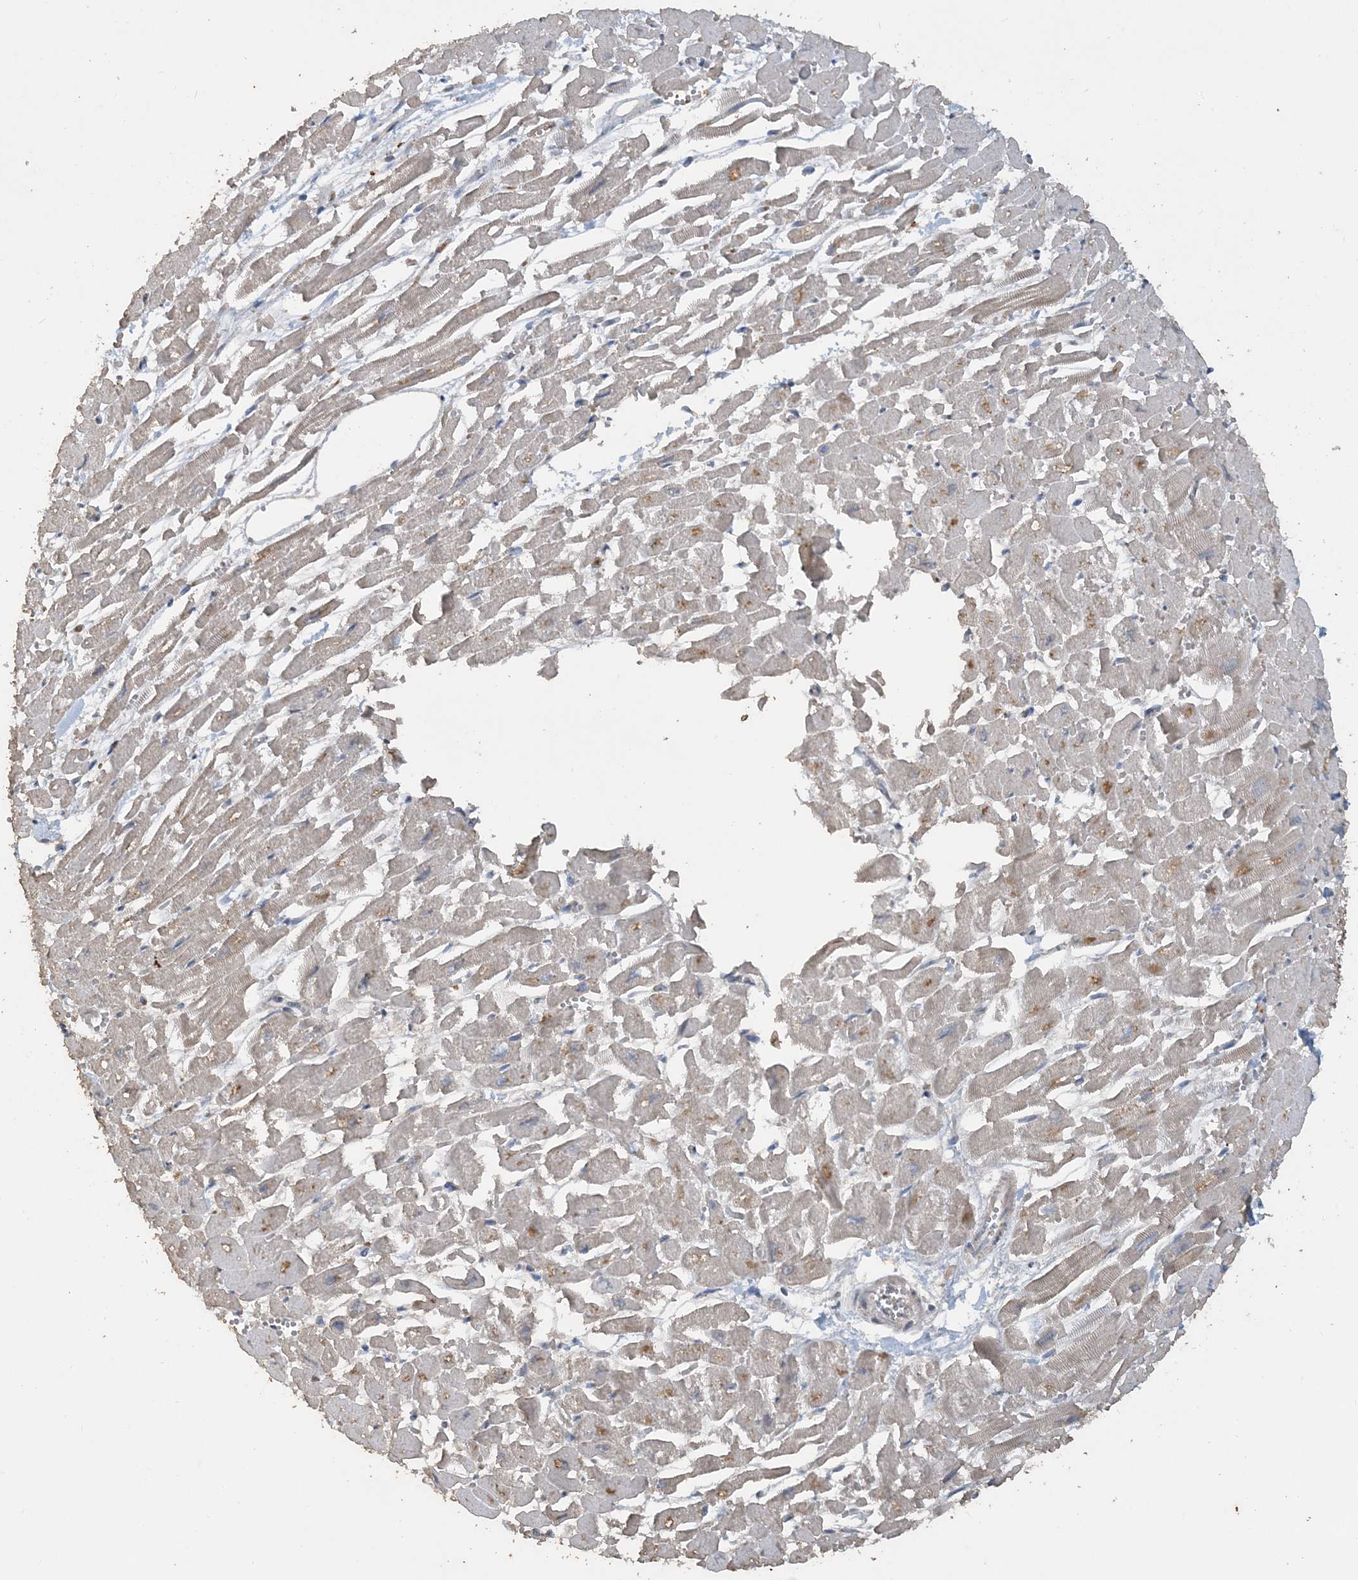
{"staining": {"intensity": "moderate", "quantity": "<25%", "location": "cytoplasmic/membranous"}, "tissue": "heart muscle", "cell_type": "Cardiomyocytes", "image_type": "normal", "snomed": [{"axis": "morphology", "description": "Normal tissue, NOS"}, {"axis": "topography", "description": "Heart"}], "caption": "Heart muscle stained with IHC demonstrates moderate cytoplasmic/membranous positivity in approximately <25% of cardiomyocytes. Using DAB (brown) and hematoxylin (blue) stains, captured at high magnification using brightfield microscopy.", "gene": "SFMBT2", "patient": {"sex": "male", "age": 54}}